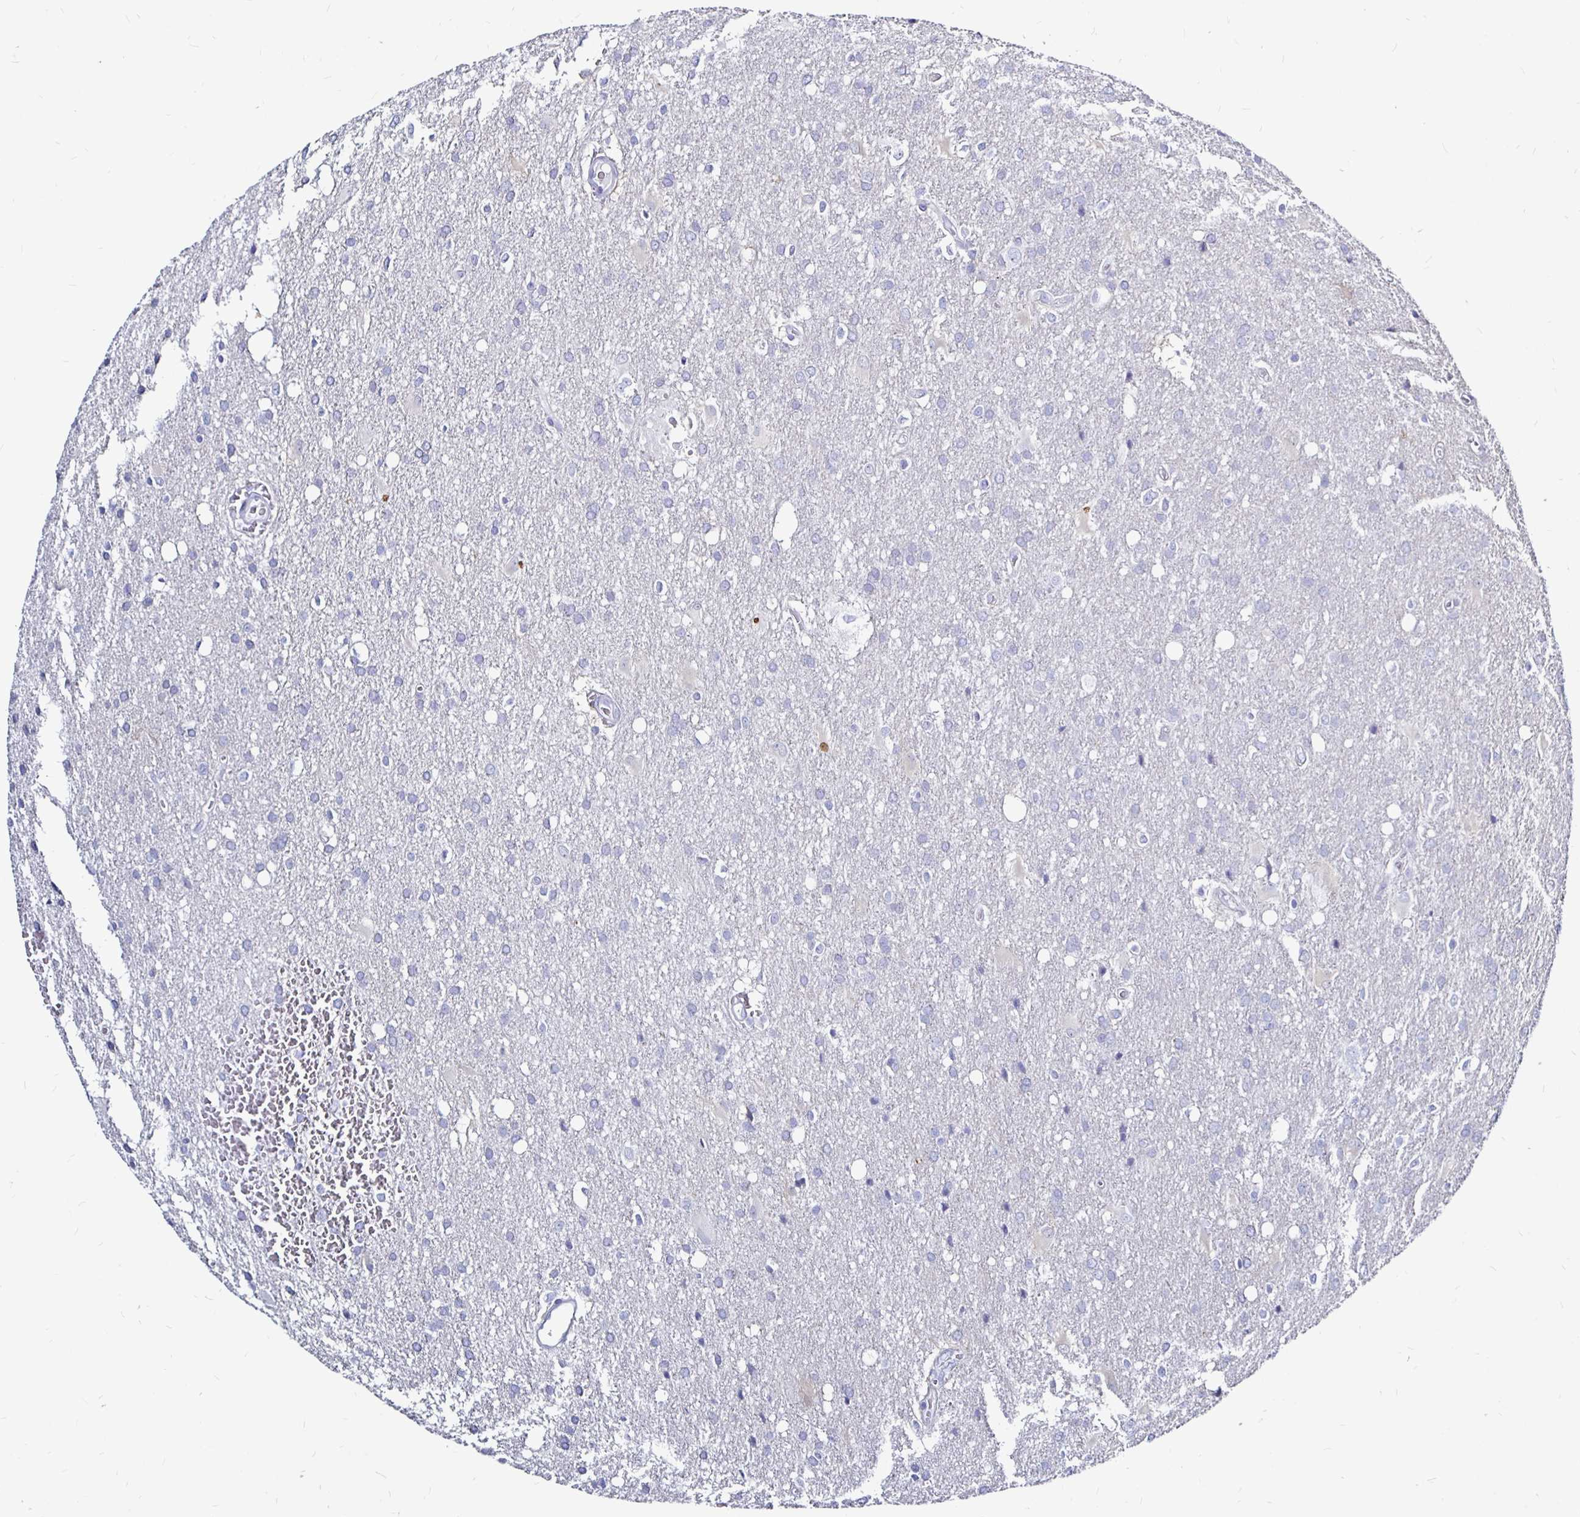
{"staining": {"intensity": "negative", "quantity": "none", "location": "none"}, "tissue": "glioma", "cell_type": "Tumor cells", "image_type": "cancer", "snomed": [{"axis": "morphology", "description": "Glioma, malignant, Low grade"}, {"axis": "topography", "description": "Brain"}], "caption": "Immunohistochemical staining of glioma exhibits no significant staining in tumor cells. The staining was performed using DAB to visualize the protein expression in brown, while the nuclei were stained in blue with hematoxylin (Magnification: 20x).", "gene": "LUZP4", "patient": {"sex": "male", "age": 66}}